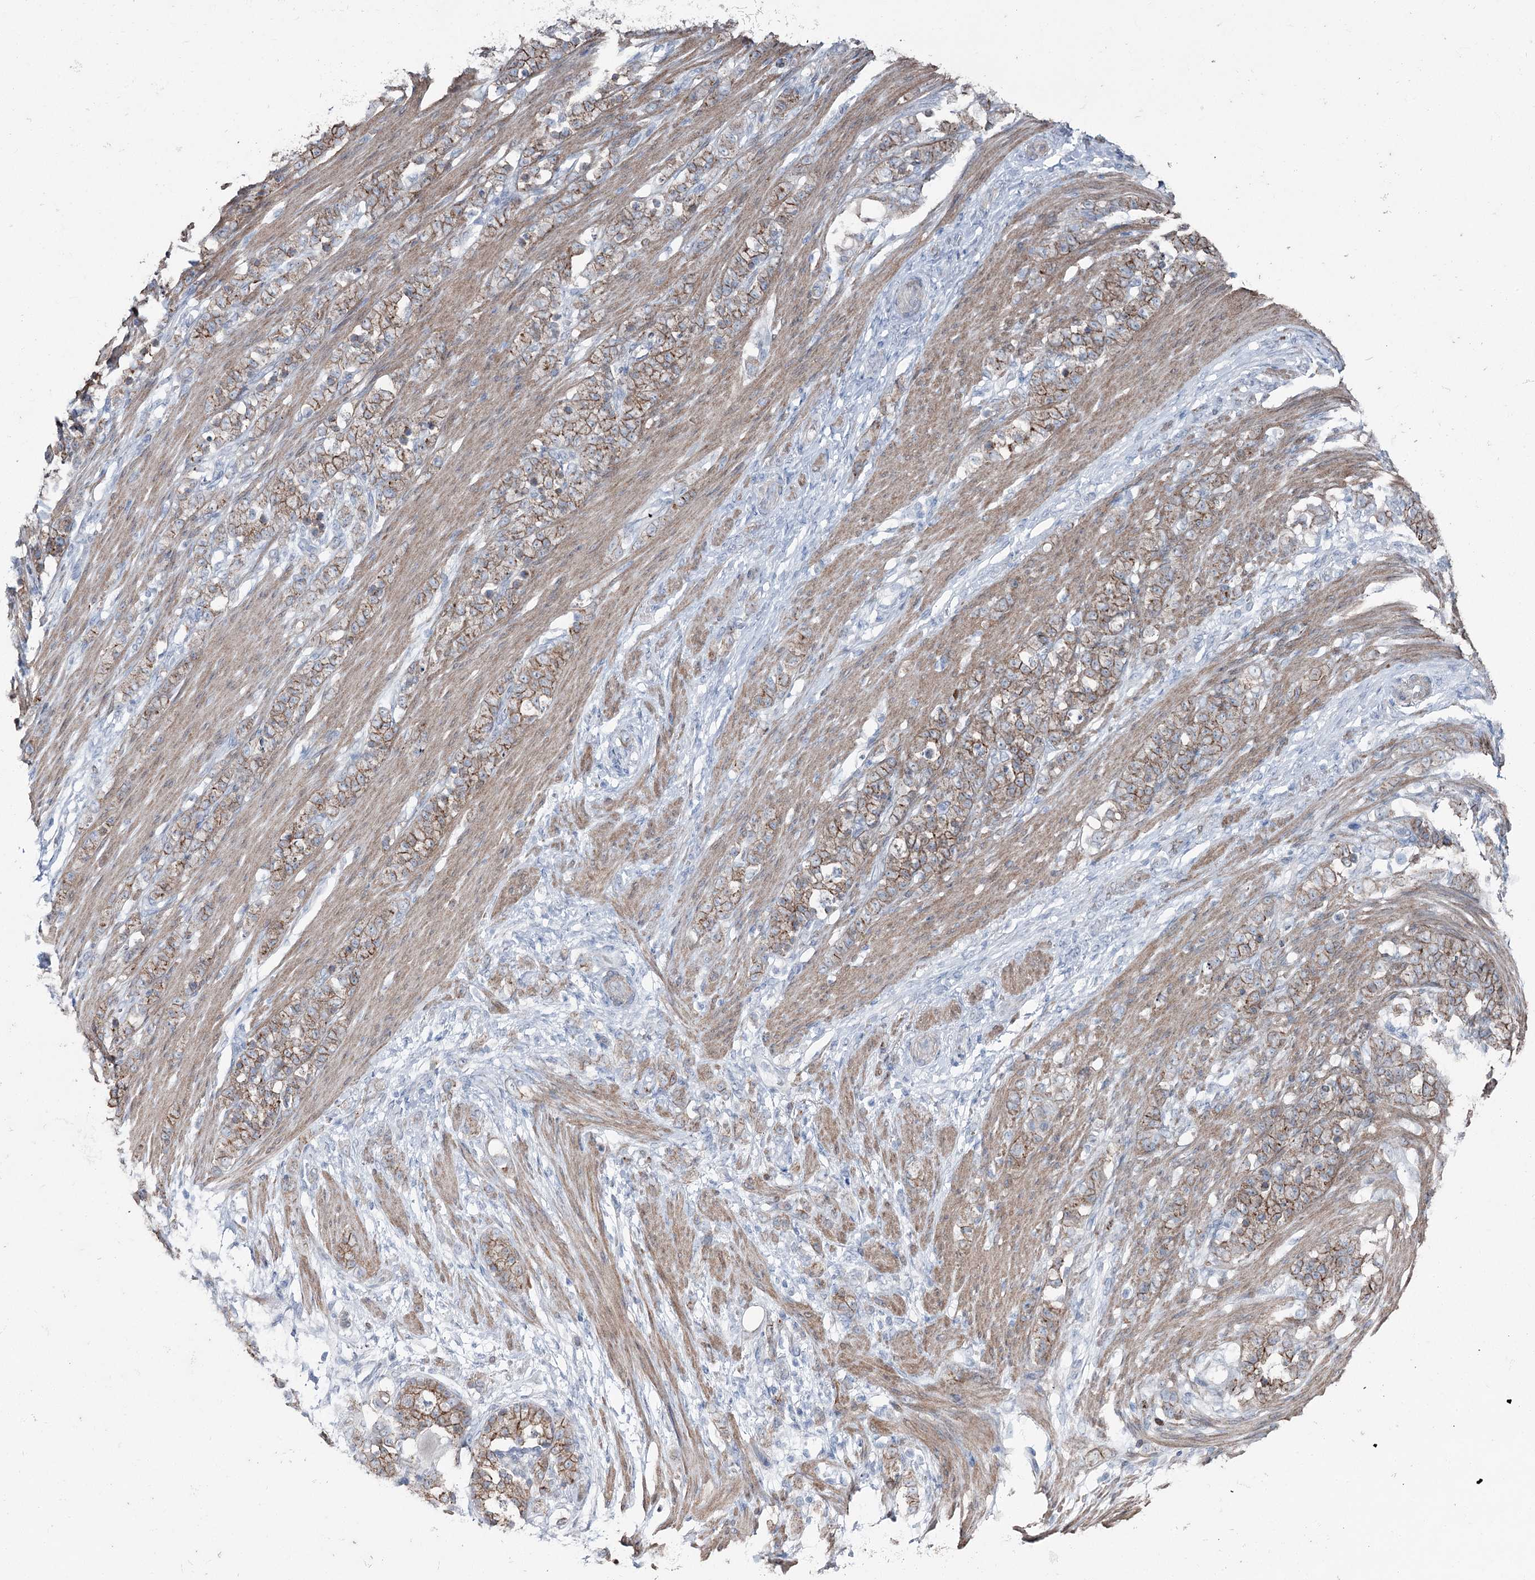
{"staining": {"intensity": "moderate", "quantity": ">75%", "location": "cytoplasmic/membranous"}, "tissue": "stomach cancer", "cell_type": "Tumor cells", "image_type": "cancer", "snomed": [{"axis": "morphology", "description": "Adenocarcinoma, NOS"}, {"axis": "topography", "description": "Stomach"}], "caption": "Moderate cytoplasmic/membranous protein positivity is identified in about >75% of tumor cells in adenocarcinoma (stomach). (Brightfield microscopy of DAB IHC at high magnification).", "gene": "FAM120B", "patient": {"sex": "female", "age": 79}}